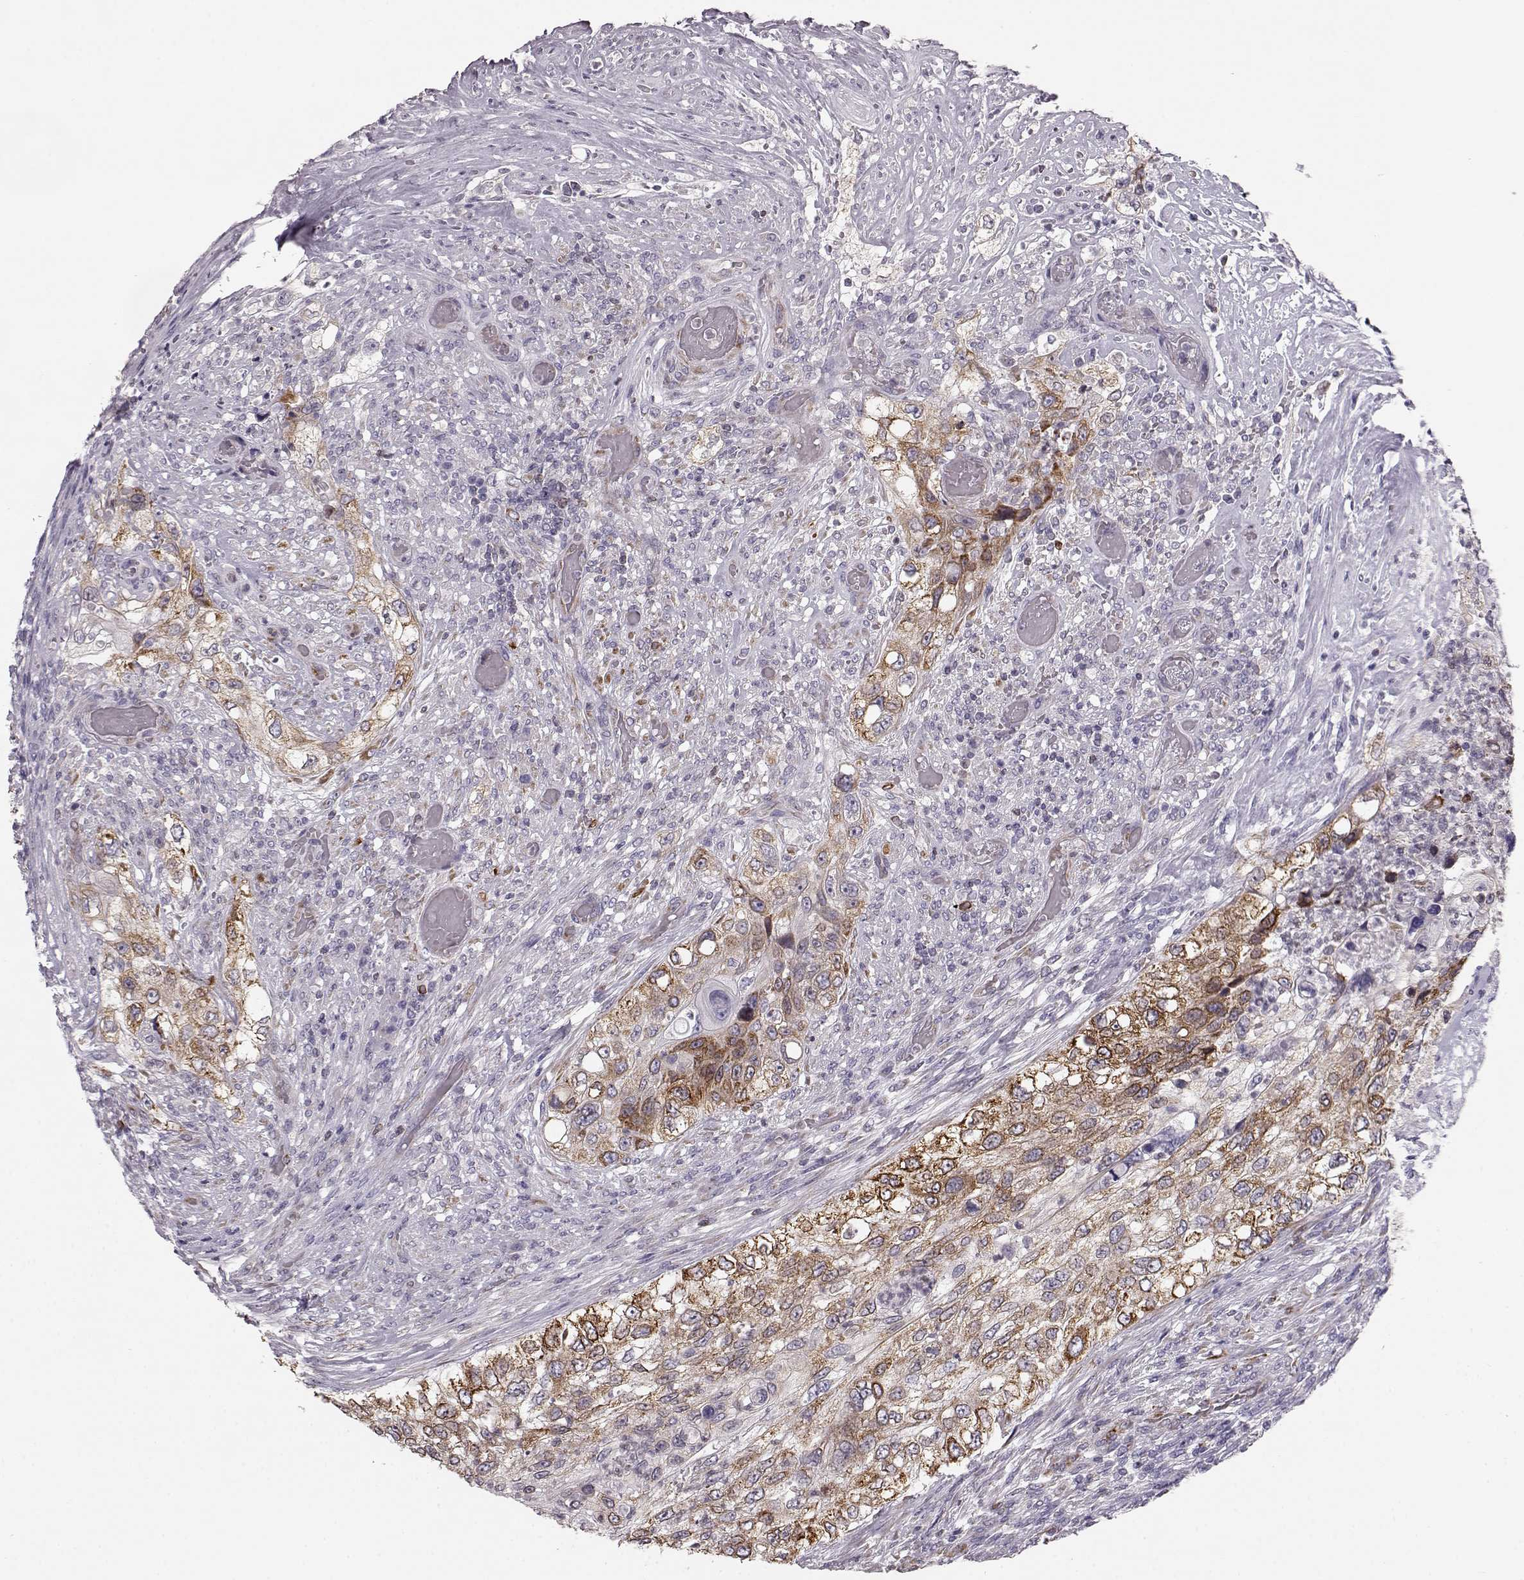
{"staining": {"intensity": "strong", "quantity": ">75%", "location": "cytoplasmic/membranous"}, "tissue": "urothelial cancer", "cell_type": "Tumor cells", "image_type": "cancer", "snomed": [{"axis": "morphology", "description": "Urothelial carcinoma, High grade"}, {"axis": "topography", "description": "Urinary bladder"}], "caption": "High-grade urothelial carcinoma stained with IHC reveals strong cytoplasmic/membranous staining in about >75% of tumor cells.", "gene": "ELOVL5", "patient": {"sex": "female", "age": 60}}